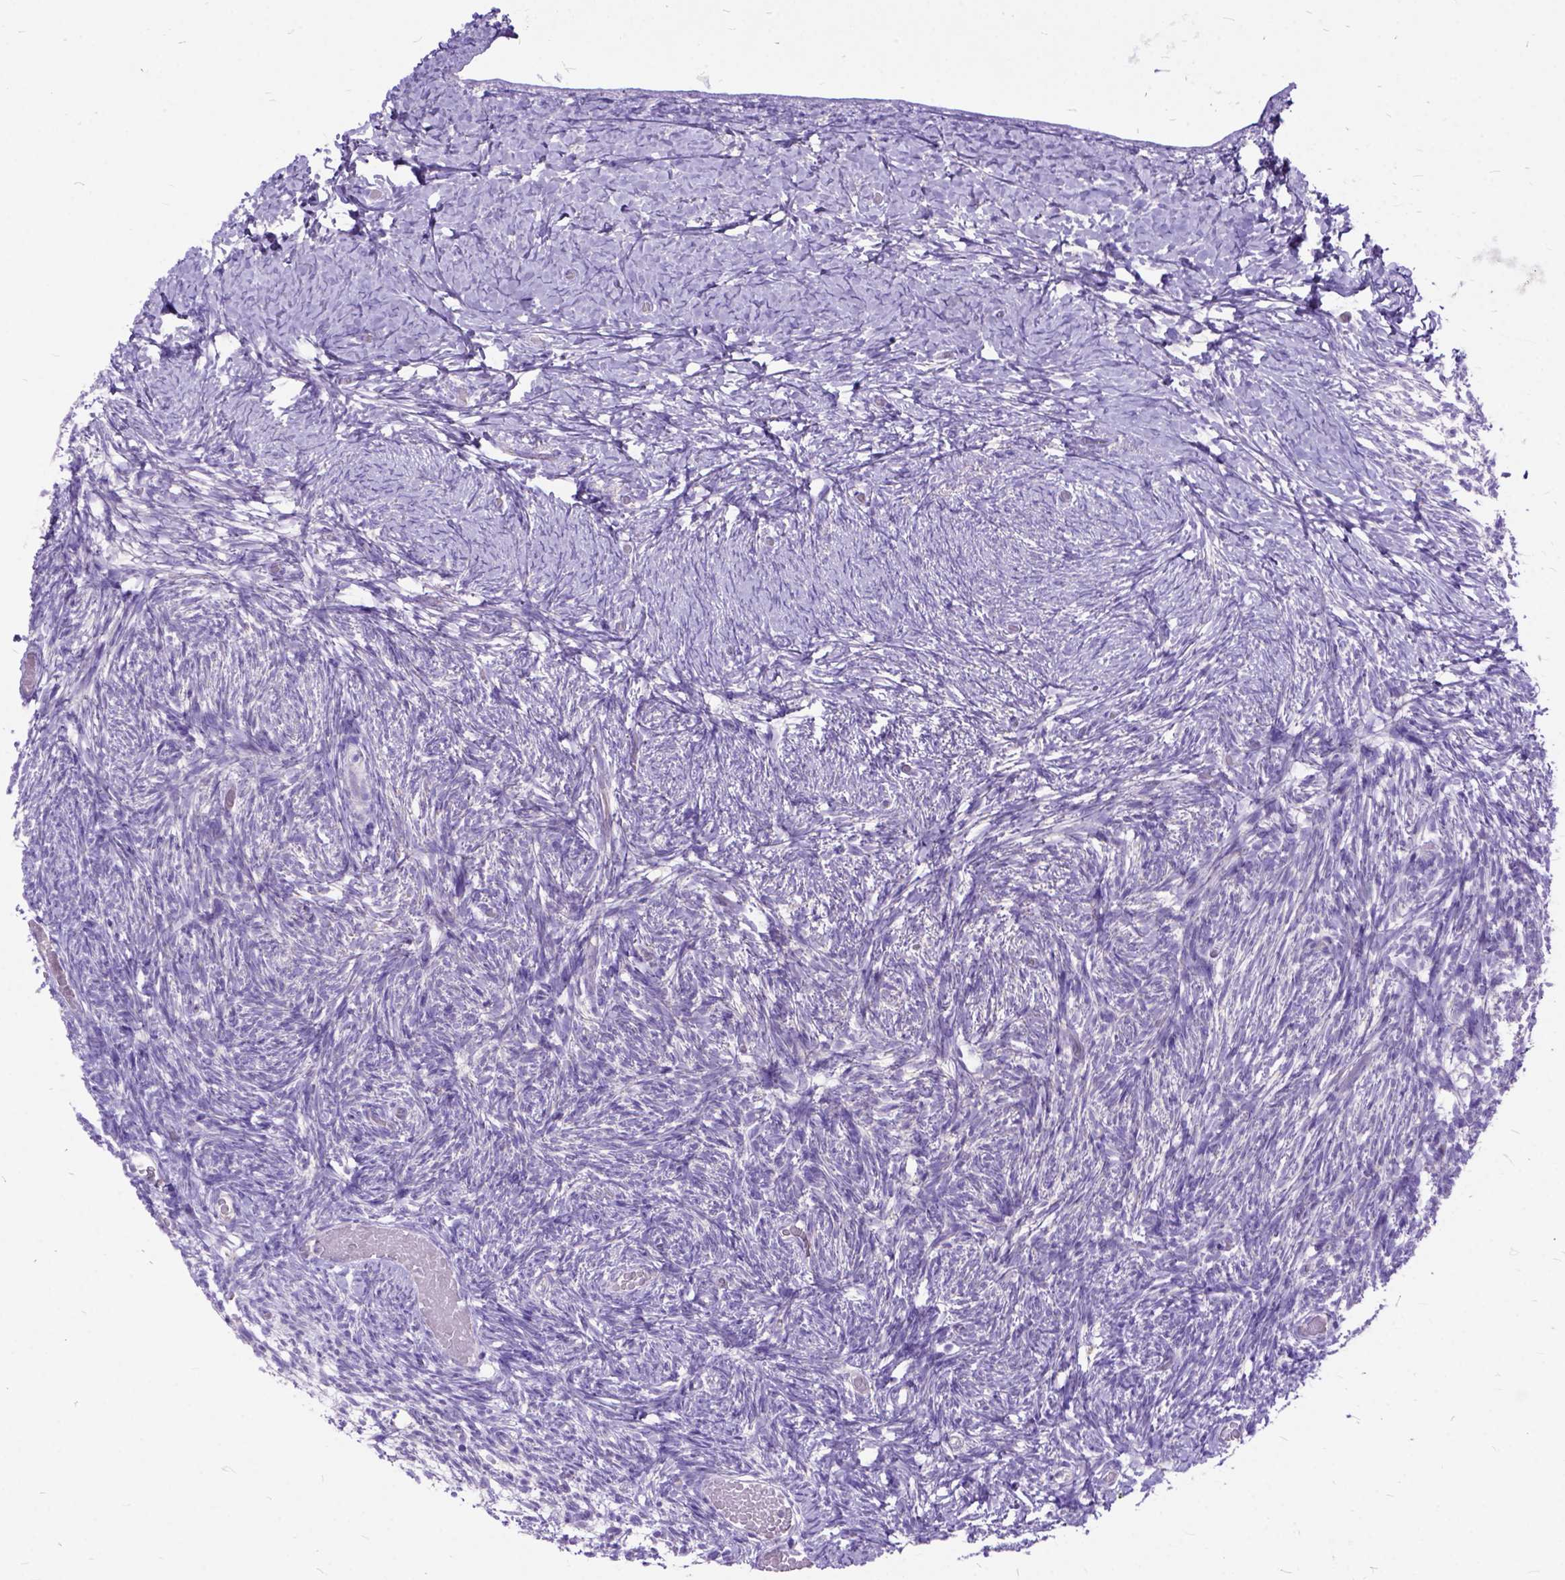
{"staining": {"intensity": "negative", "quantity": "none", "location": "none"}, "tissue": "ovary", "cell_type": "Follicle cells", "image_type": "normal", "snomed": [{"axis": "morphology", "description": "Normal tissue, NOS"}, {"axis": "topography", "description": "Ovary"}], "caption": "This photomicrograph is of unremarkable ovary stained with immunohistochemistry to label a protein in brown with the nuclei are counter-stained blue. There is no positivity in follicle cells. The staining was performed using DAB (3,3'-diaminobenzidine) to visualize the protein expression in brown, while the nuclei were stained in blue with hematoxylin (Magnification: 20x).", "gene": "CTAG2", "patient": {"sex": "female", "age": 39}}